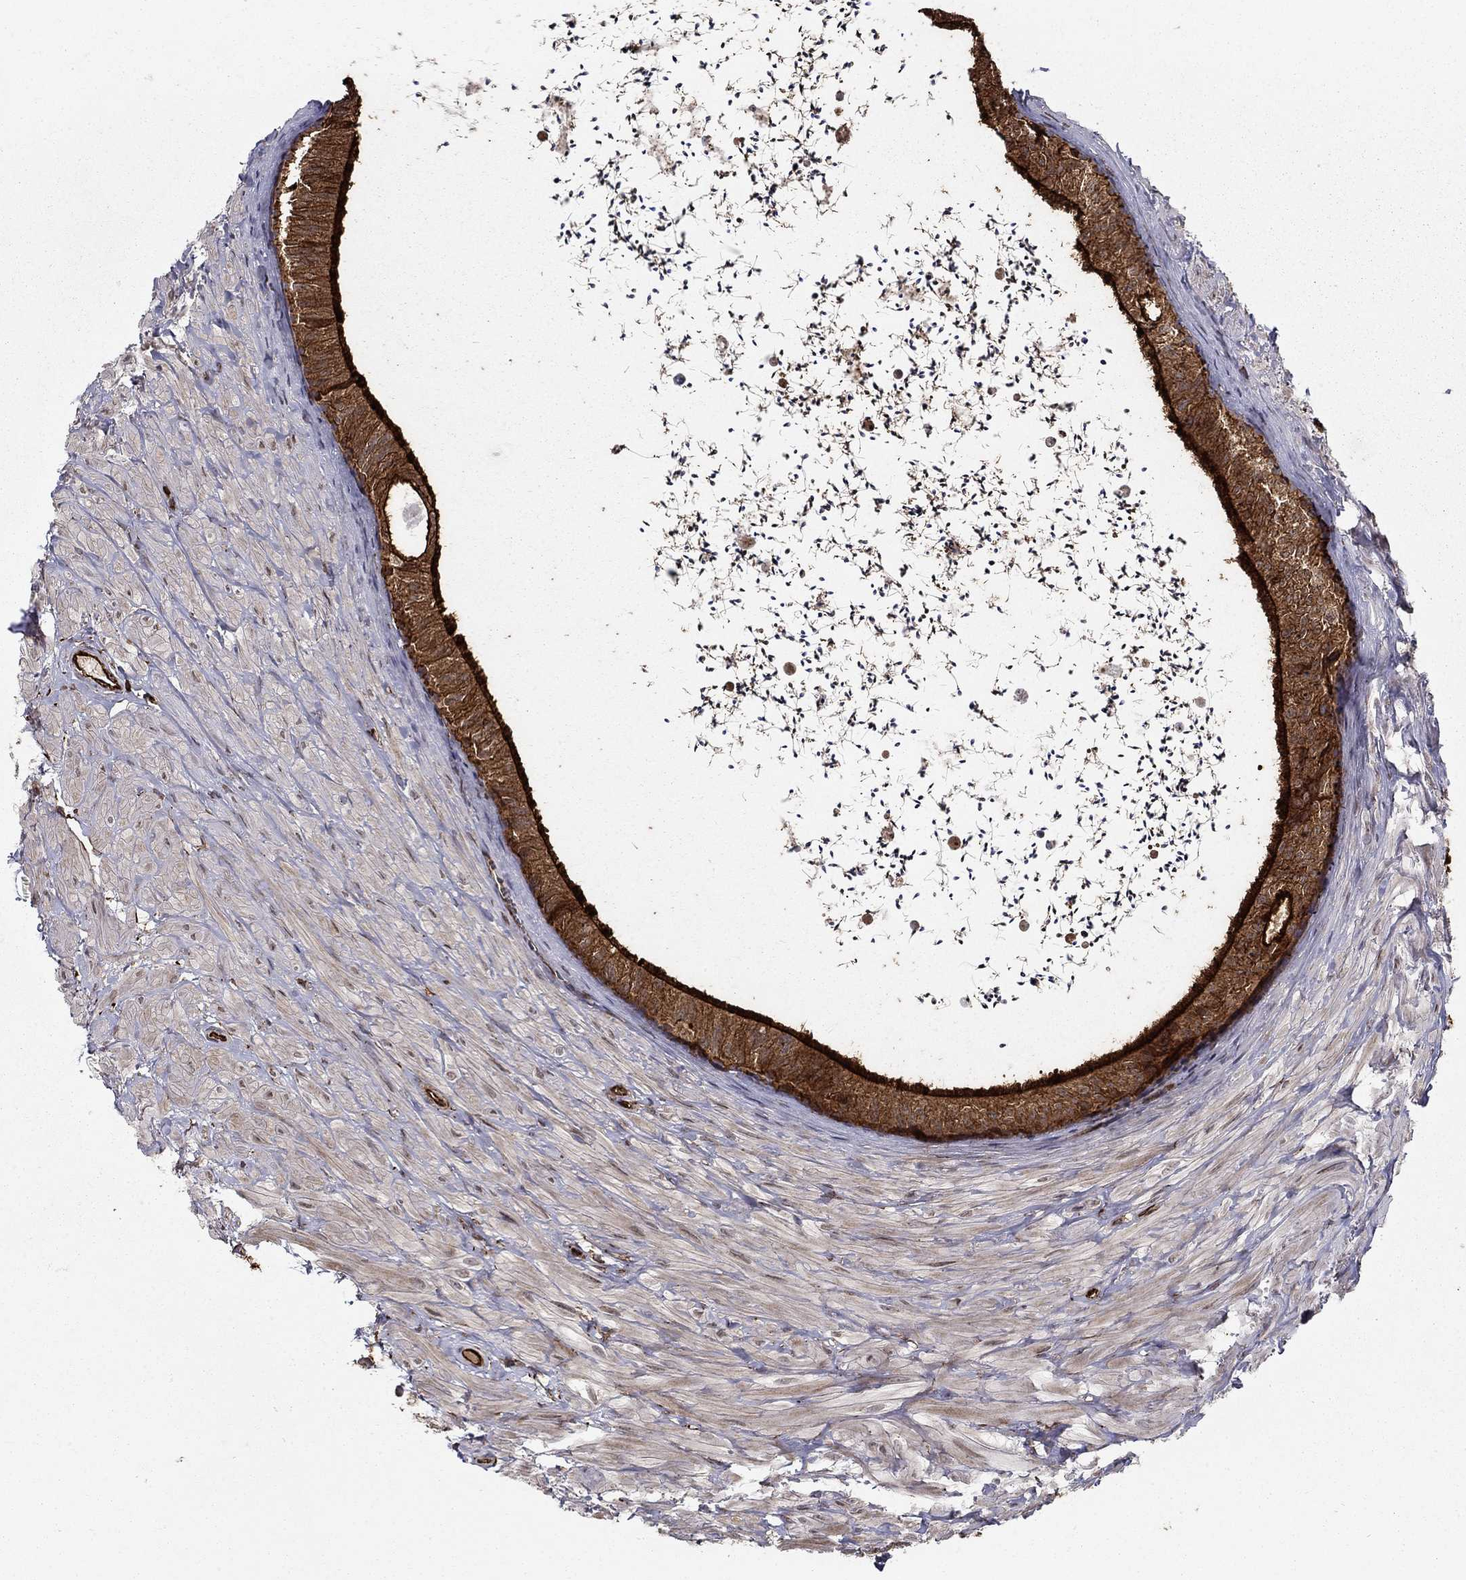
{"staining": {"intensity": "strong", "quantity": ">75%", "location": "cytoplasmic/membranous"}, "tissue": "epididymis", "cell_type": "Glandular cells", "image_type": "normal", "snomed": [{"axis": "morphology", "description": "Normal tissue, NOS"}, {"axis": "topography", "description": "Epididymis"}], "caption": "DAB (3,3'-diaminobenzidine) immunohistochemical staining of unremarkable epididymis exhibits strong cytoplasmic/membranous protein expression in about >75% of glandular cells.", "gene": "ADM", "patient": {"sex": "male", "age": 32}}